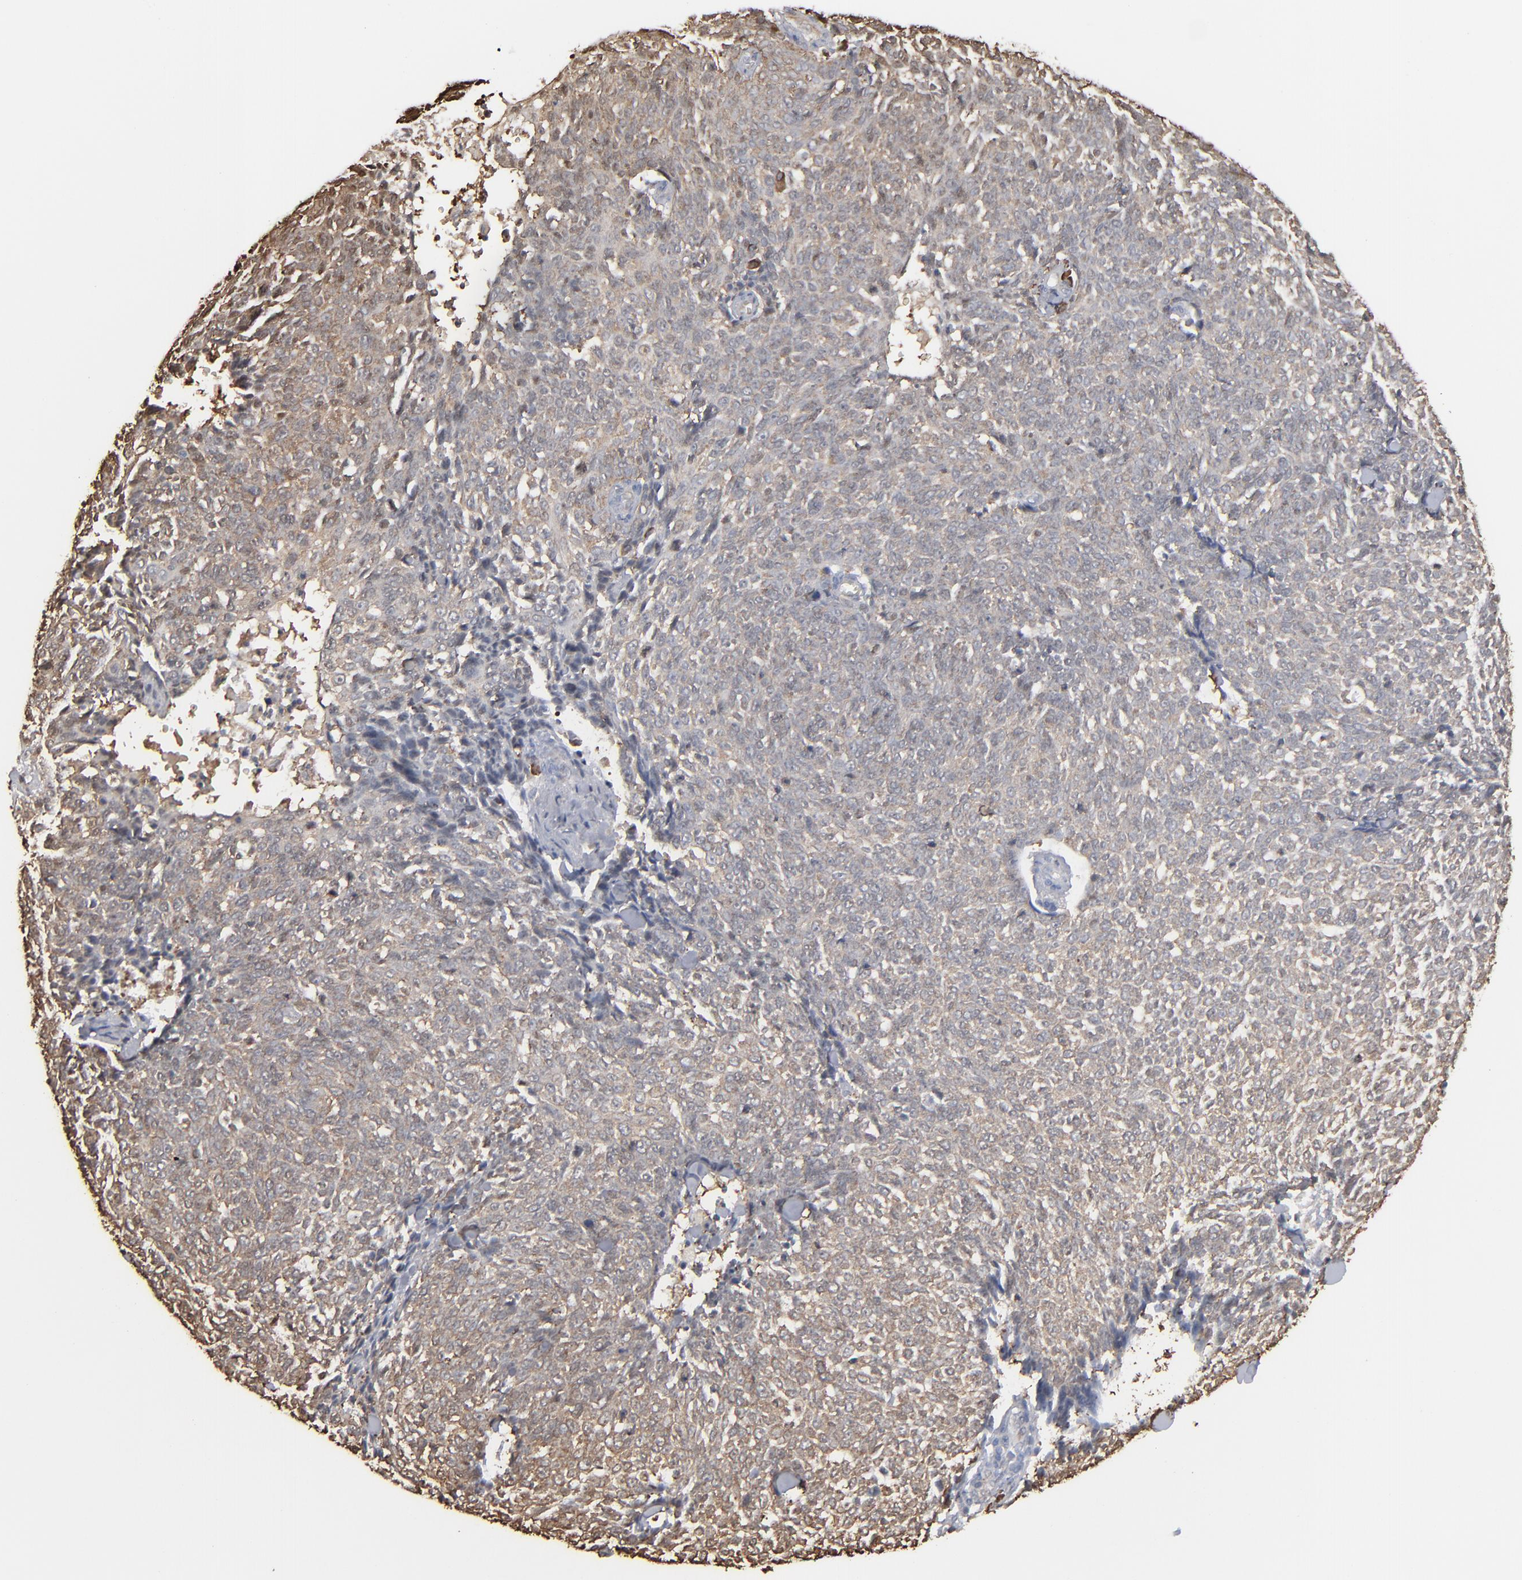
{"staining": {"intensity": "moderate", "quantity": ">75%", "location": "cytoplasmic/membranous"}, "tissue": "skin cancer", "cell_type": "Tumor cells", "image_type": "cancer", "snomed": [{"axis": "morphology", "description": "Basal cell carcinoma"}, {"axis": "topography", "description": "Skin"}], "caption": "Protein expression analysis of human skin cancer reveals moderate cytoplasmic/membranous positivity in approximately >75% of tumor cells.", "gene": "NME1-NME2", "patient": {"sex": "female", "age": 89}}